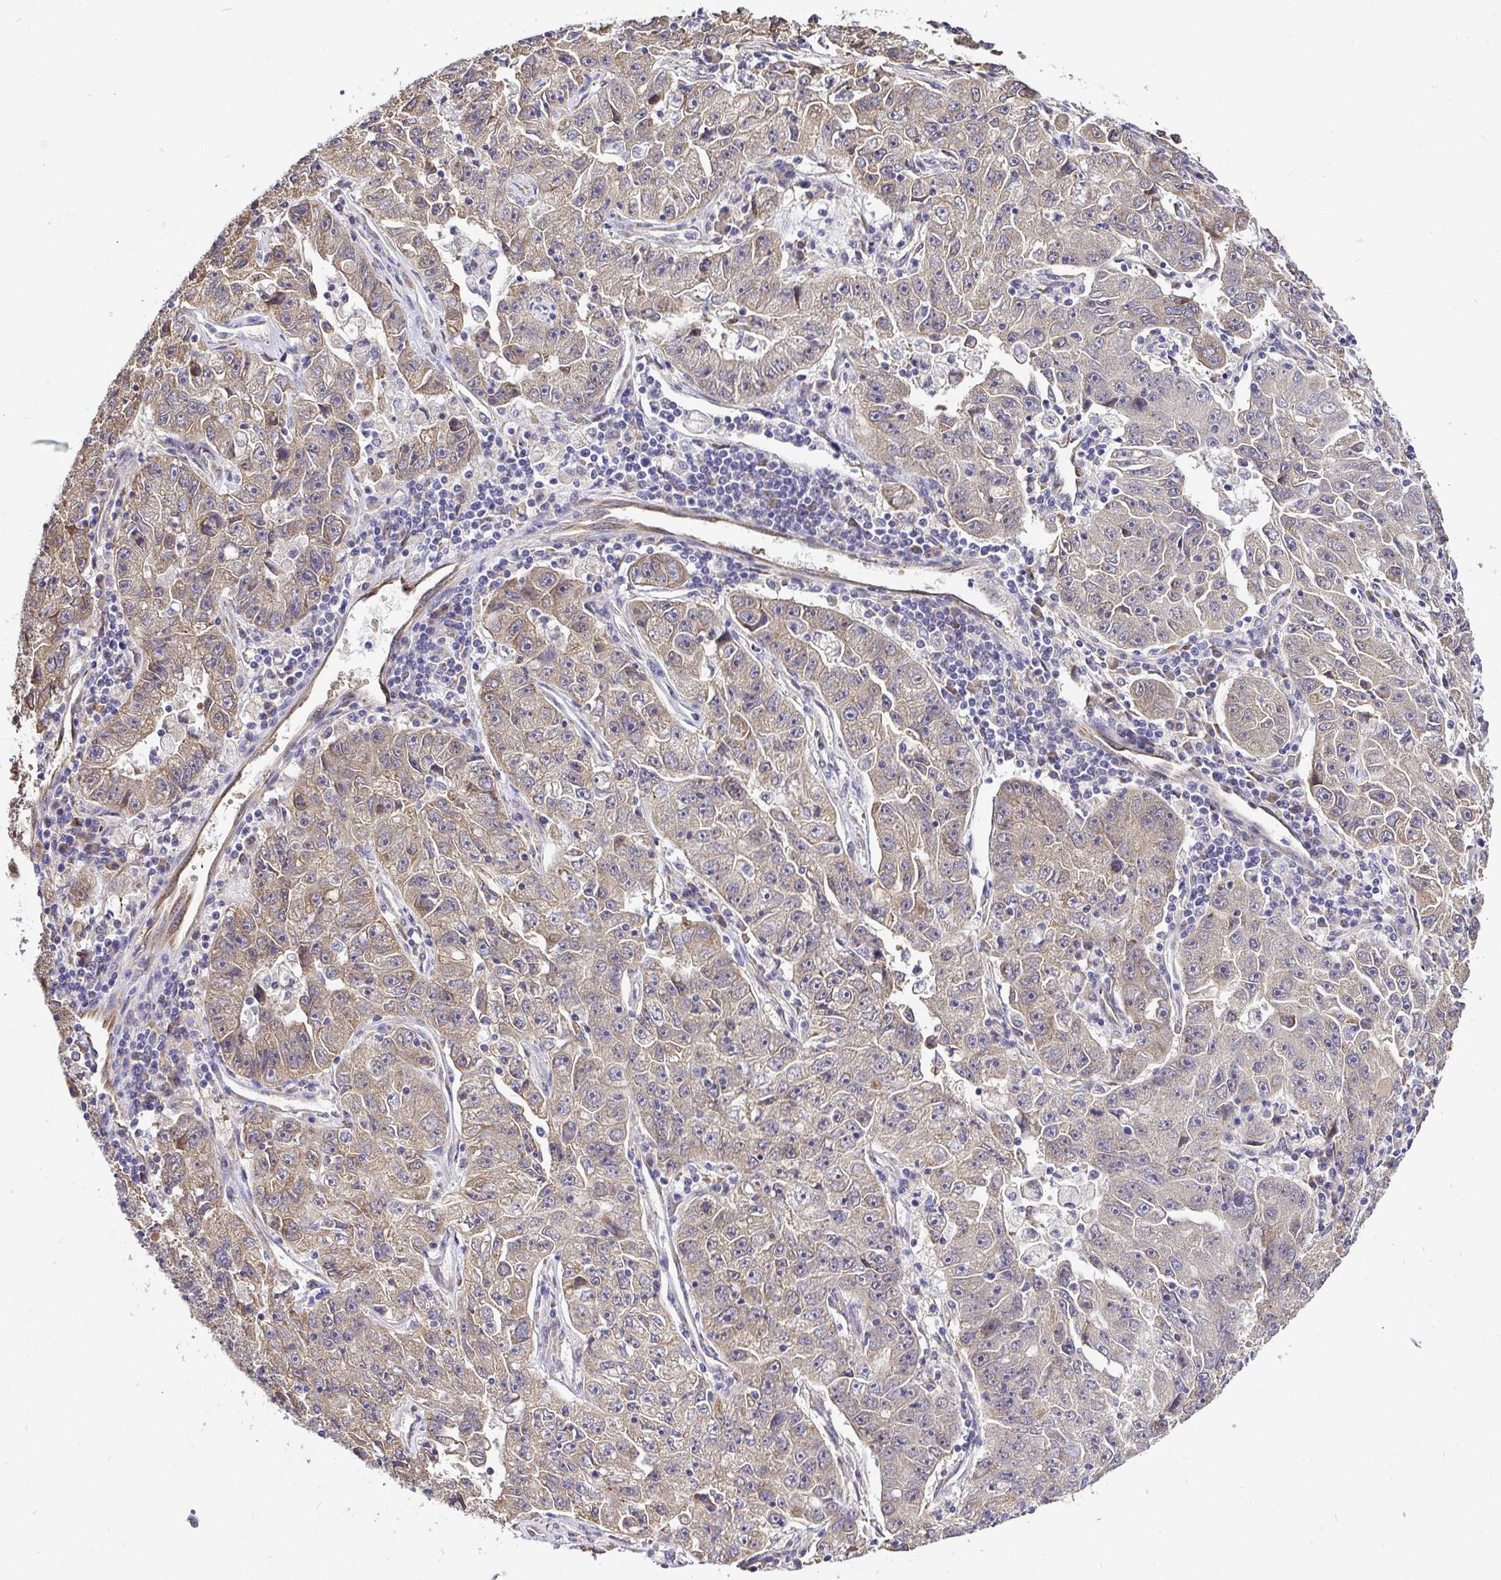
{"staining": {"intensity": "weak", "quantity": ">75%", "location": "cytoplasmic/membranous"}, "tissue": "lung cancer", "cell_type": "Tumor cells", "image_type": "cancer", "snomed": [{"axis": "morphology", "description": "Normal morphology"}, {"axis": "morphology", "description": "Adenocarcinoma, NOS"}, {"axis": "topography", "description": "Lymph node"}, {"axis": "topography", "description": "Lung"}], "caption": "Brown immunohistochemical staining in human lung cancer (adenocarcinoma) shows weak cytoplasmic/membranous expression in approximately >75% of tumor cells. The protein is shown in brown color, while the nuclei are stained blue.", "gene": "CCDC122", "patient": {"sex": "female", "age": 57}}